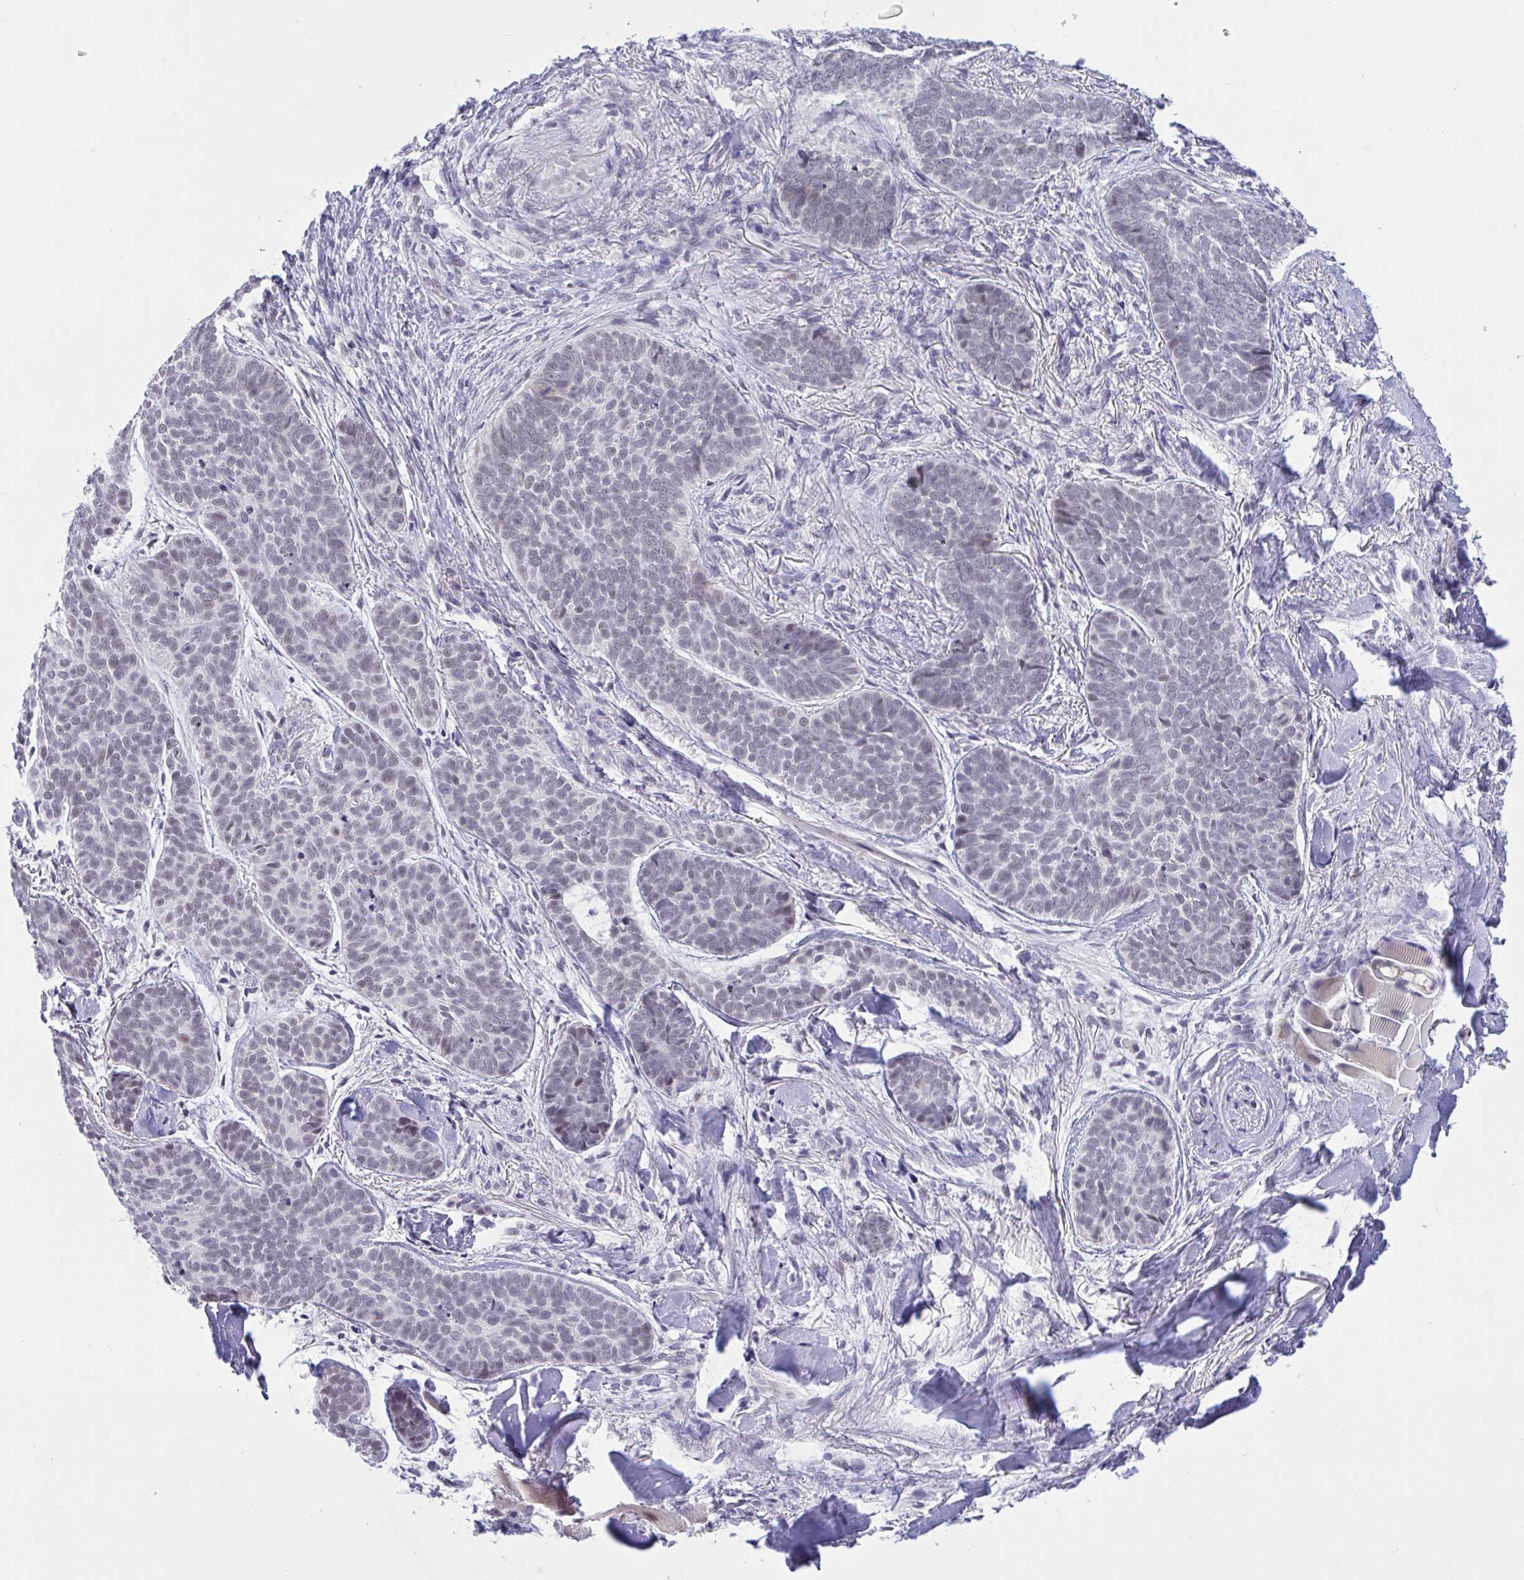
{"staining": {"intensity": "negative", "quantity": "none", "location": "none"}, "tissue": "skin cancer", "cell_type": "Tumor cells", "image_type": "cancer", "snomed": [{"axis": "morphology", "description": "Basal cell carcinoma"}, {"axis": "topography", "description": "Skin"}, {"axis": "topography", "description": "Skin of nose"}], "caption": "Skin basal cell carcinoma was stained to show a protein in brown. There is no significant staining in tumor cells. (Brightfield microscopy of DAB IHC at high magnification).", "gene": "CNGB3", "patient": {"sex": "female", "age": 81}}